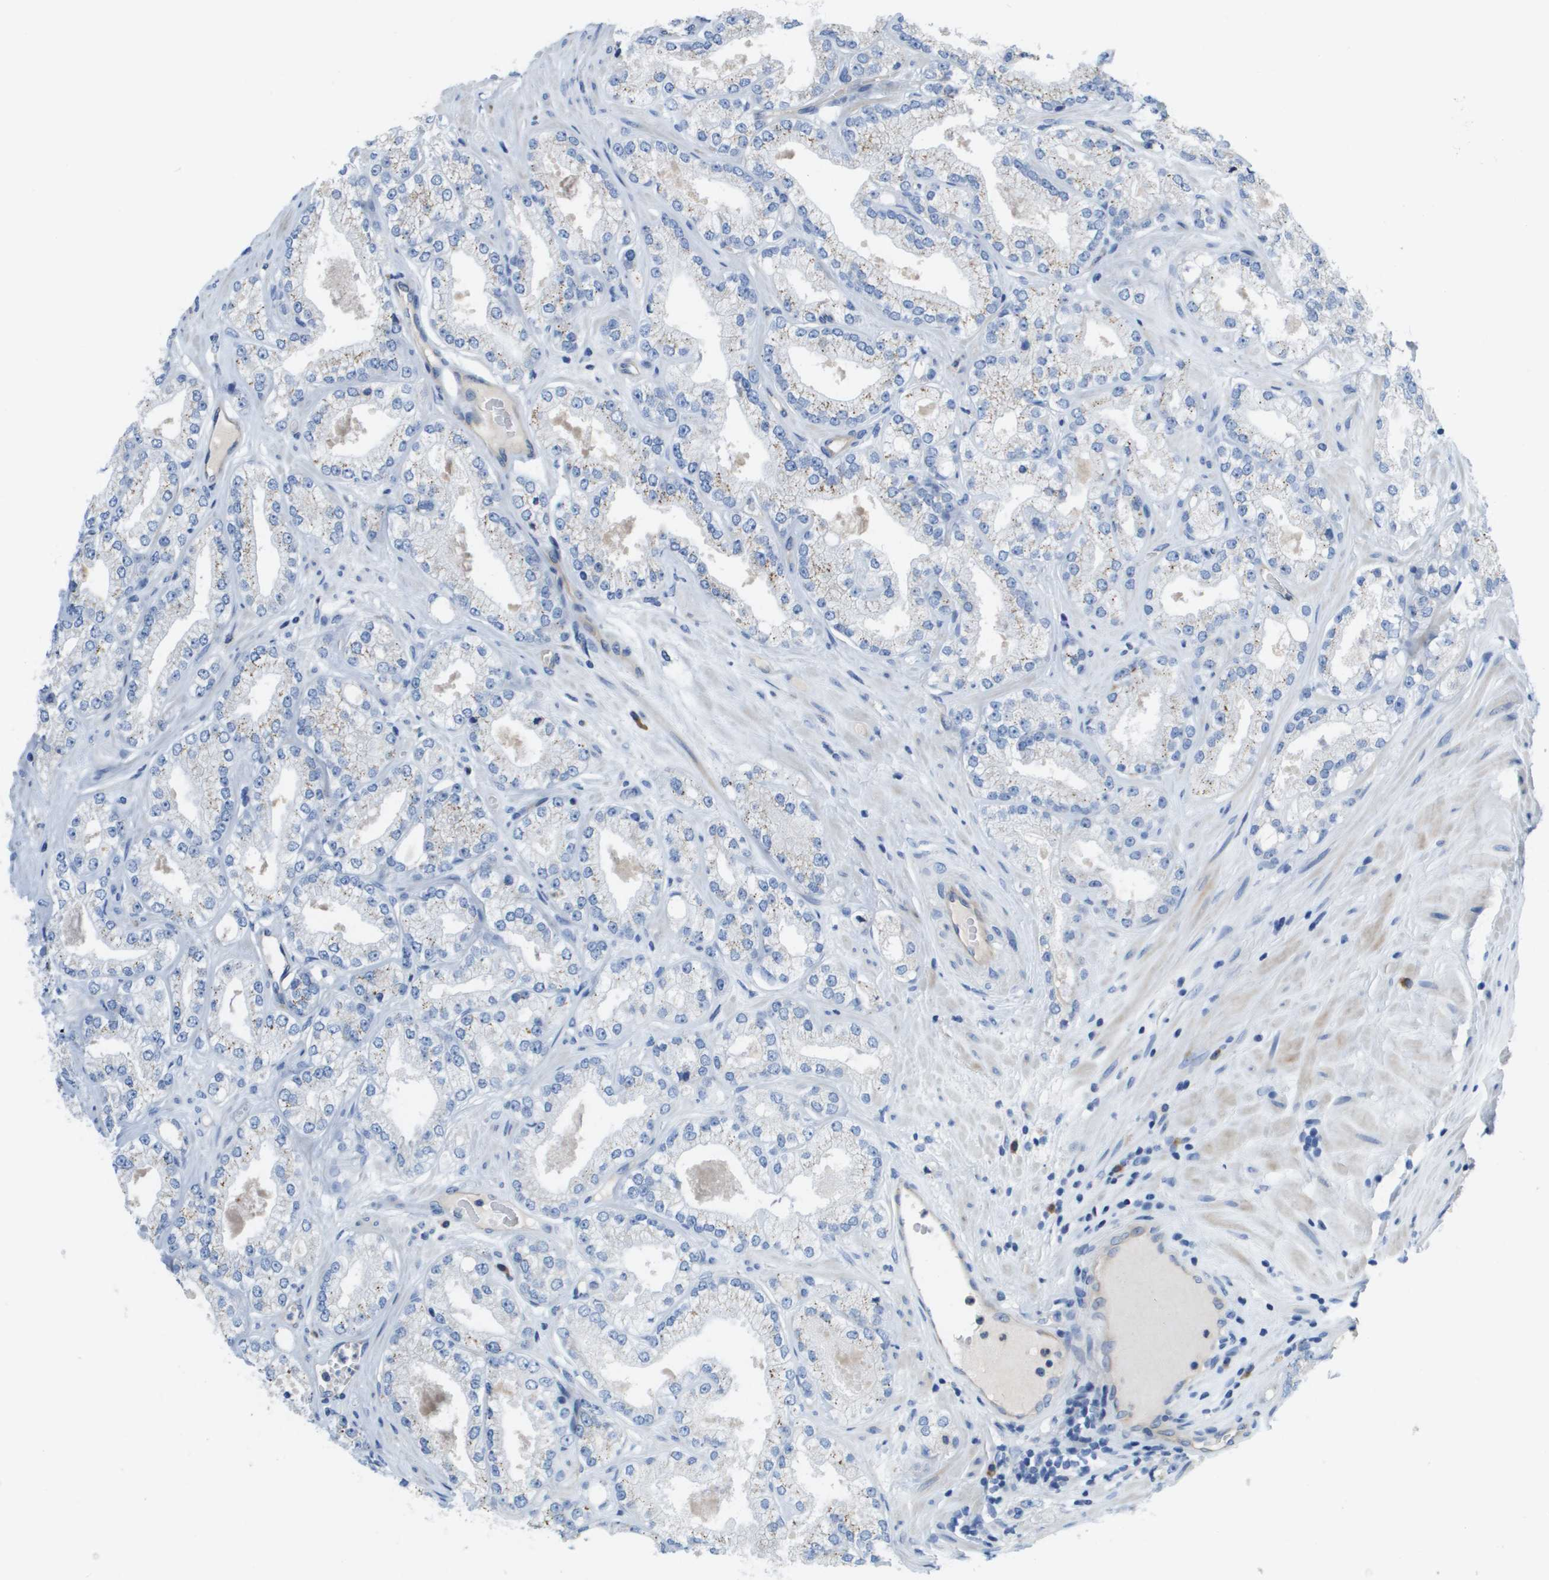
{"staining": {"intensity": "negative", "quantity": "none", "location": "none"}, "tissue": "prostate cancer", "cell_type": "Tumor cells", "image_type": "cancer", "snomed": [{"axis": "morphology", "description": "Adenocarcinoma, High grade"}, {"axis": "topography", "description": "Prostate"}], "caption": "The image demonstrates no staining of tumor cells in high-grade adenocarcinoma (prostate).", "gene": "CASP10", "patient": {"sex": "male", "age": 71}}